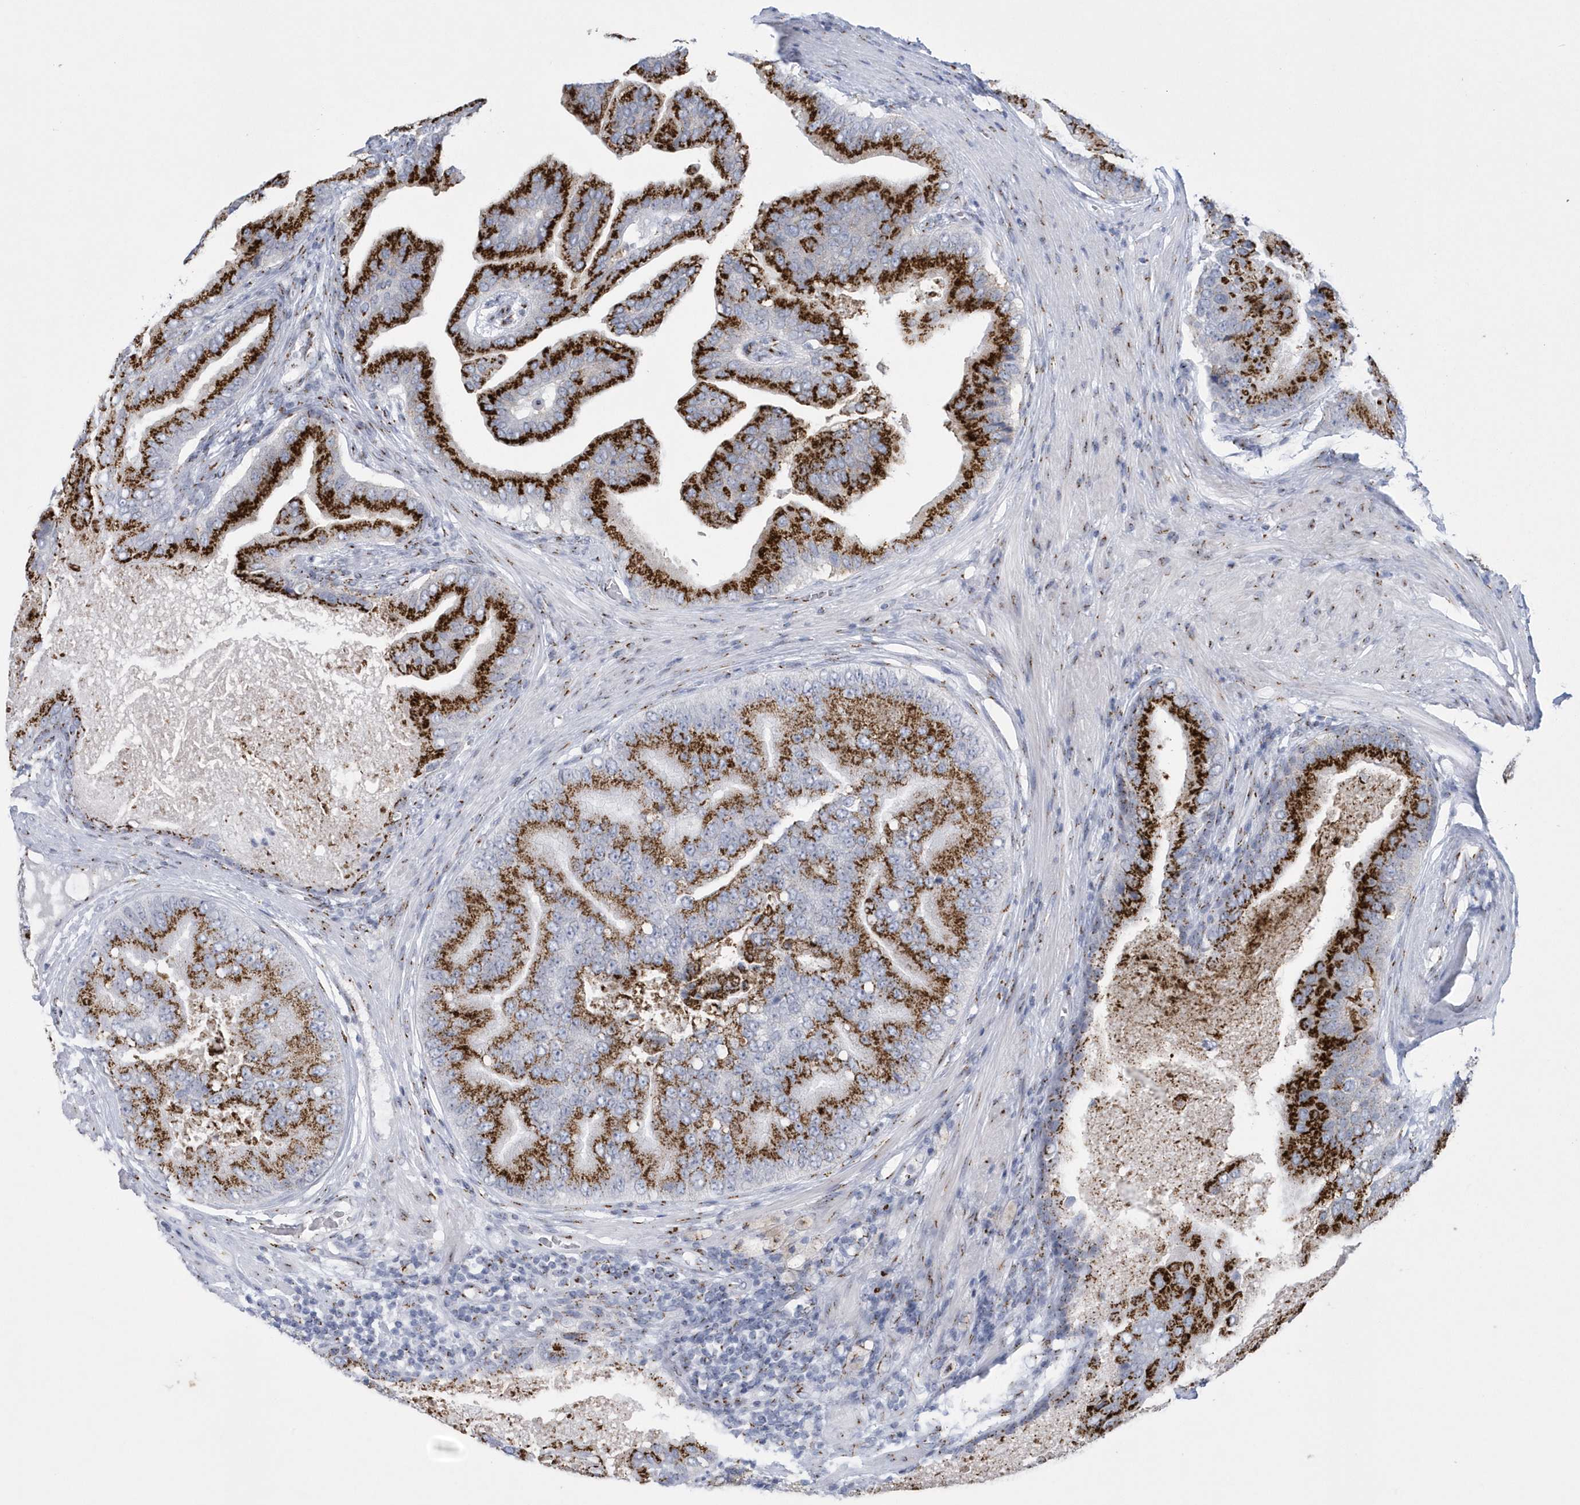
{"staining": {"intensity": "strong", "quantity": ">75%", "location": "cytoplasmic/membranous"}, "tissue": "prostate cancer", "cell_type": "Tumor cells", "image_type": "cancer", "snomed": [{"axis": "morphology", "description": "Adenocarcinoma, High grade"}, {"axis": "topography", "description": "Prostate"}], "caption": "Protein analysis of prostate cancer (high-grade adenocarcinoma) tissue shows strong cytoplasmic/membranous positivity in about >75% of tumor cells.", "gene": "SLX9", "patient": {"sex": "male", "age": 70}}